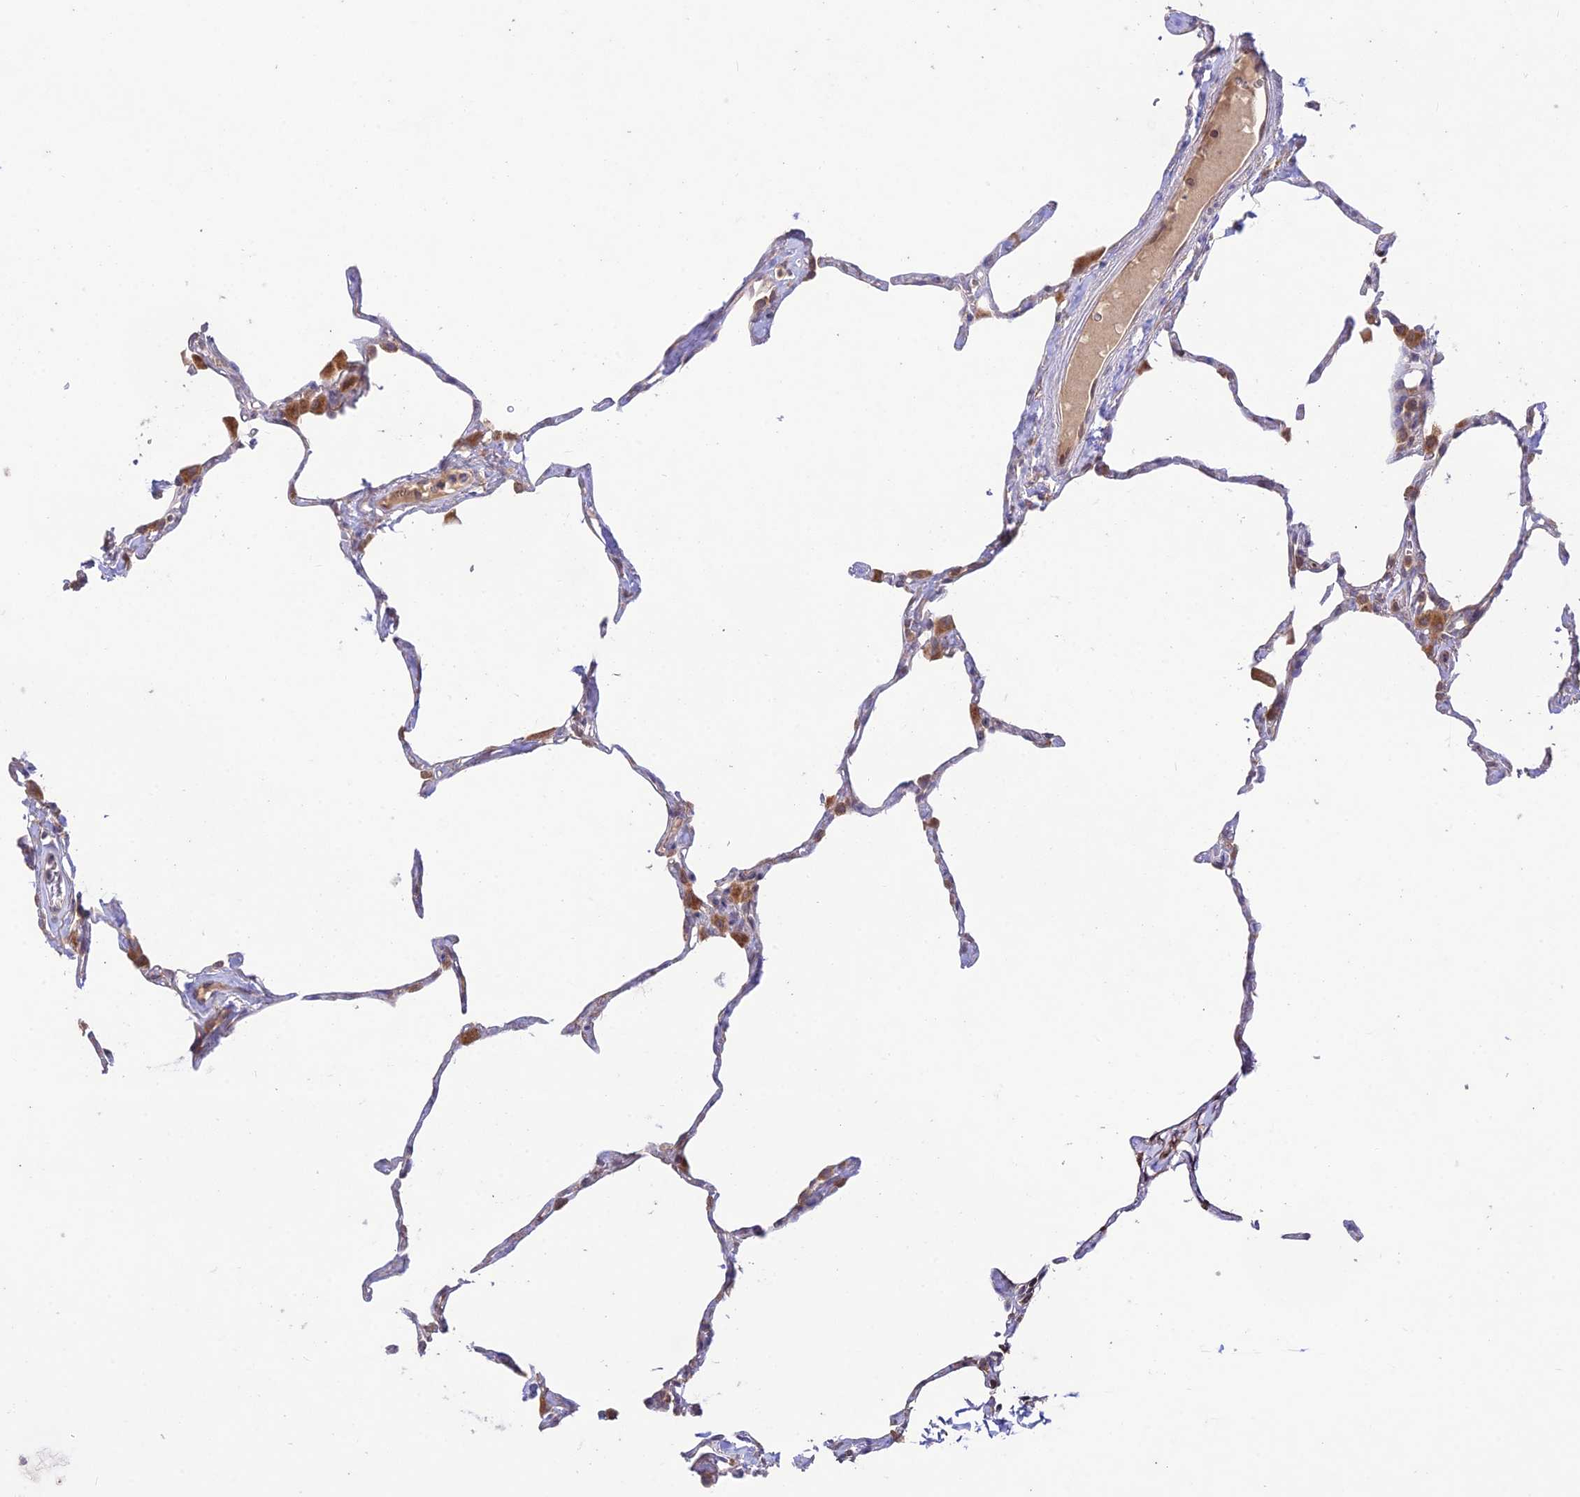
{"staining": {"intensity": "negative", "quantity": "none", "location": "none"}, "tissue": "lung", "cell_type": "Alveolar cells", "image_type": "normal", "snomed": [{"axis": "morphology", "description": "Normal tissue, NOS"}, {"axis": "topography", "description": "Lung"}], "caption": "Alveolar cells are negative for brown protein staining in normal lung. (Brightfield microscopy of DAB immunohistochemistry at high magnification).", "gene": "TMEM259", "patient": {"sex": "male", "age": 65}}